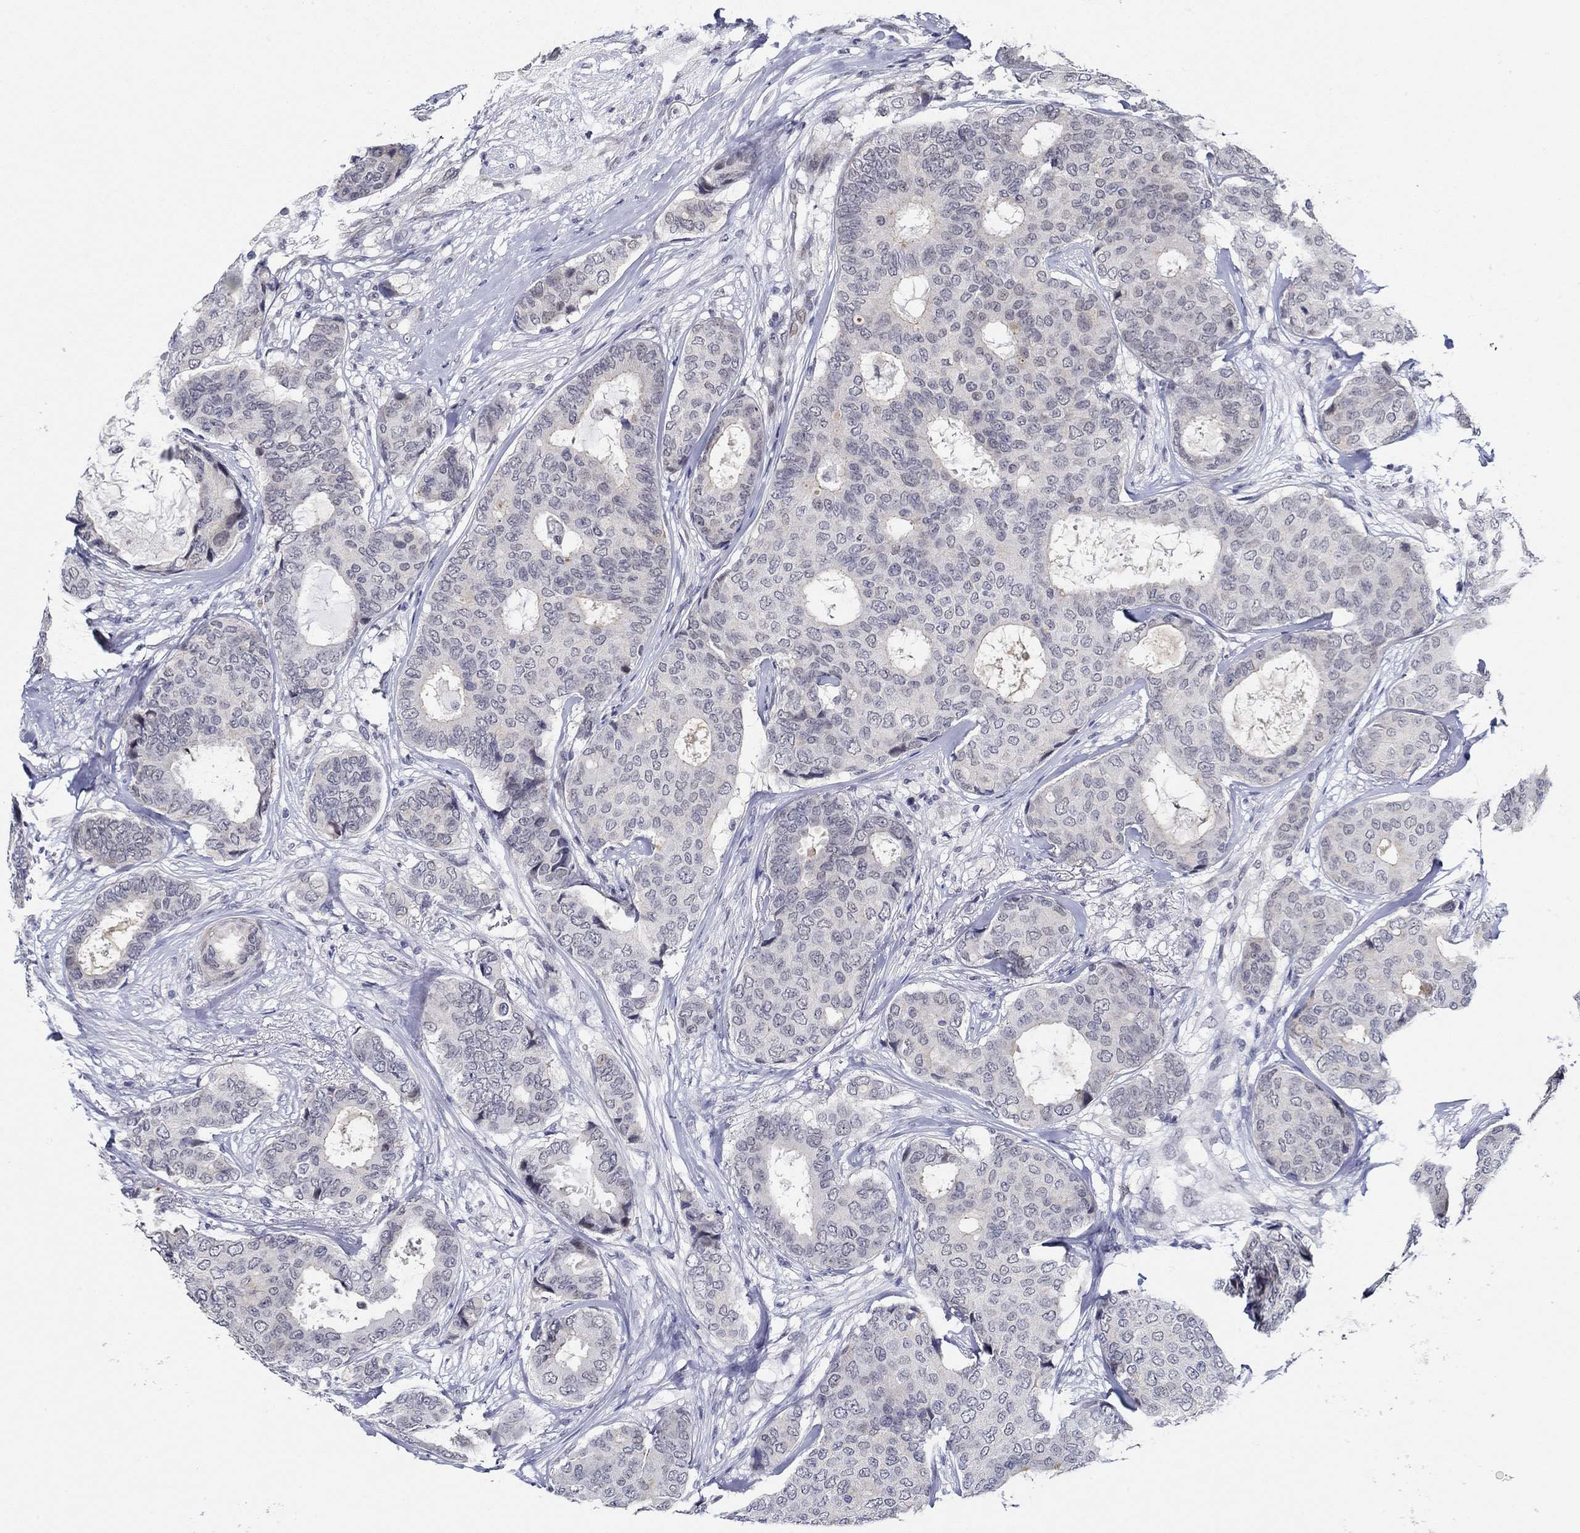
{"staining": {"intensity": "negative", "quantity": "none", "location": "none"}, "tissue": "breast cancer", "cell_type": "Tumor cells", "image_type": "cancer", "snomed": [{"axis": "morphology", "description": "Duct carcinoma"}, {"axis": "topography", "description": "Breast"}], "caption": "Protein analysis of breast cancer shows no significant staining in tumor cells. (Stains: DAB (3,3'-diaminobenzidine) immunohistochemistry with hematoxylin counter stain, Microscopy: brightfield microscopy at high magnification).", "gene": "SLC34A1", "patient": {"sex": "female", "age": 75}}